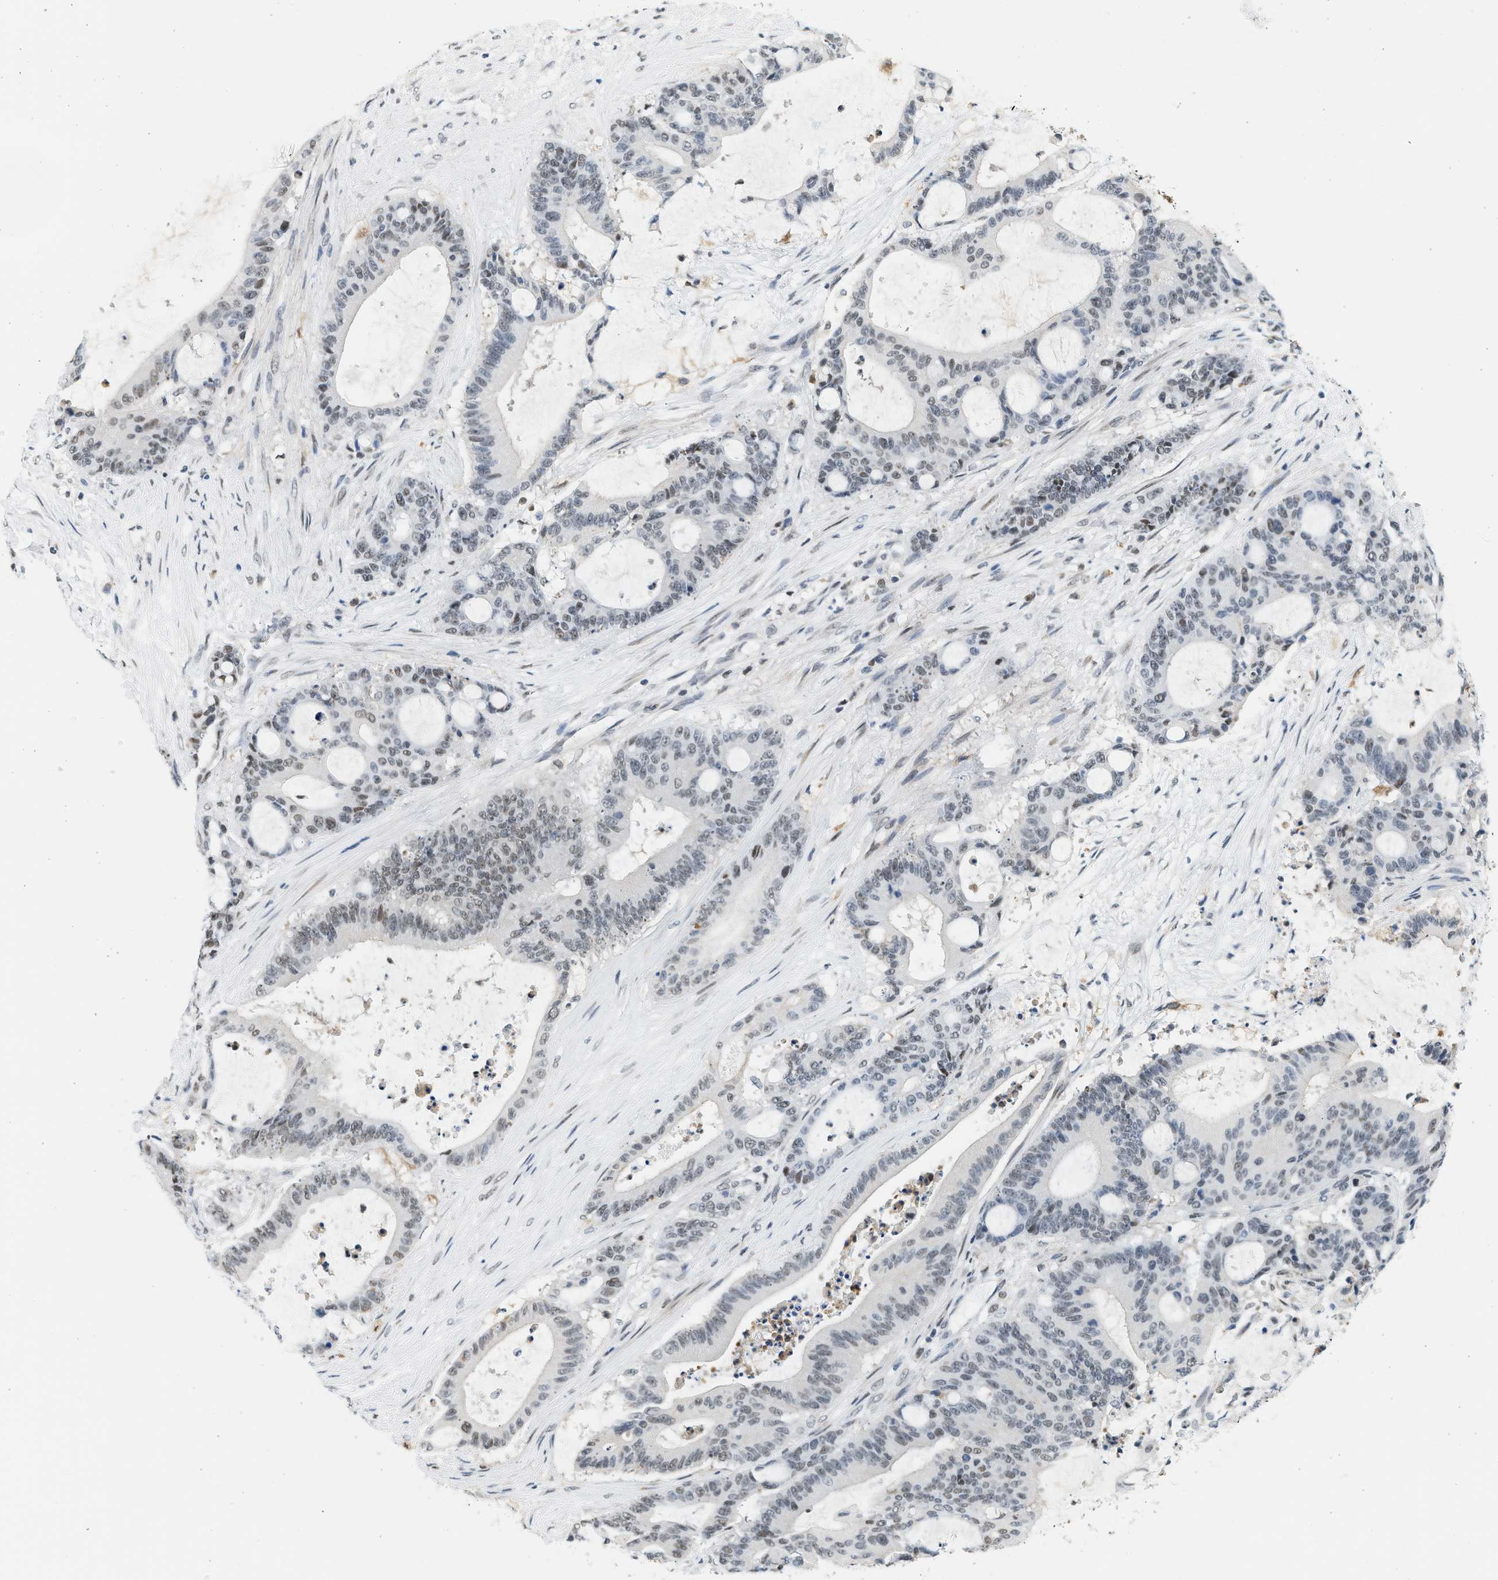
{"staining": {"intensity": "weak", "quantity": "25%-75%", "location": "nuclear"}, "tissue": "liver cancer", "cell_type": "Tumor cells", "image_type": "cancer", "snomed": [{"axis": "morphology", "description": "Cholangiocarcinoma"}, {"axis": "topography", "description": "Liver"}], "caption": "Brown immunohistochemical staining in cholangiocarcinoma (liver) exhibits weak nuclear positivity in approximately 25%-75% of tumor cells. Nuclei are stained in blue.", "gene": "HIPK1", "patient": {"sex": "female", "age": 73}}